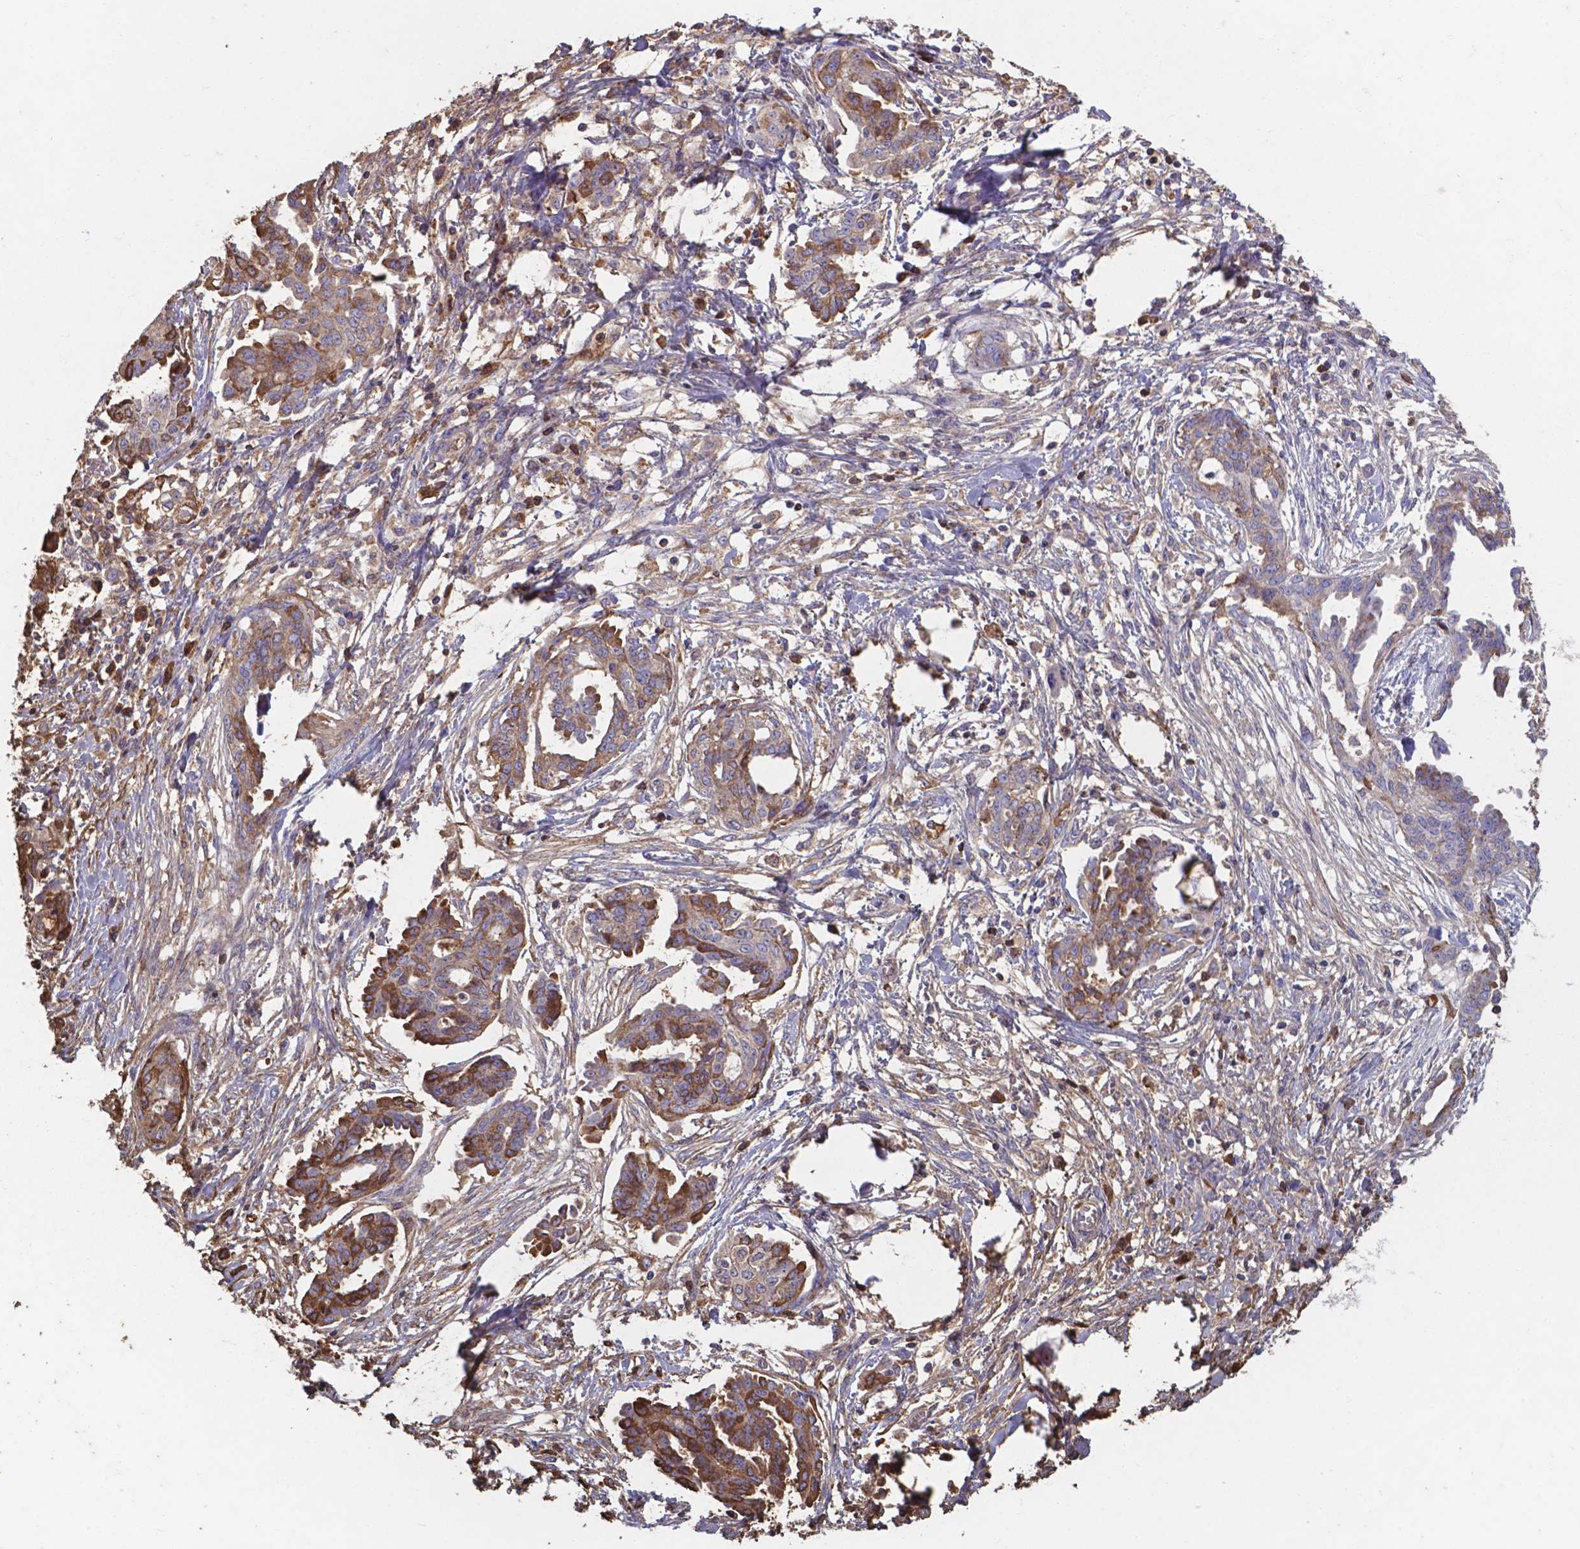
{"staining": {"intensity": "strong", "quantity": ">75%", "location": "cytoplasmic/membranous"}, "tissue": "ovarian cancer", "cell_type": "Tumor cells", "image_type": "cancer", "snomed": [{"axis": "morphology", "description": "Cystadenocarcinoma, serous, NOS"}, {"axis": "topography", "description": "Ovary"}], "caption": "Immunohistochemical staining of ovarian cancer (serous cystadenocarcinoma) exhibits strong cytoplasmic/membranous protein positivity in approximately >75% of tumor cells.", "gene": "SERPINA1", "patient": {"sex": "female", "age": 71}}